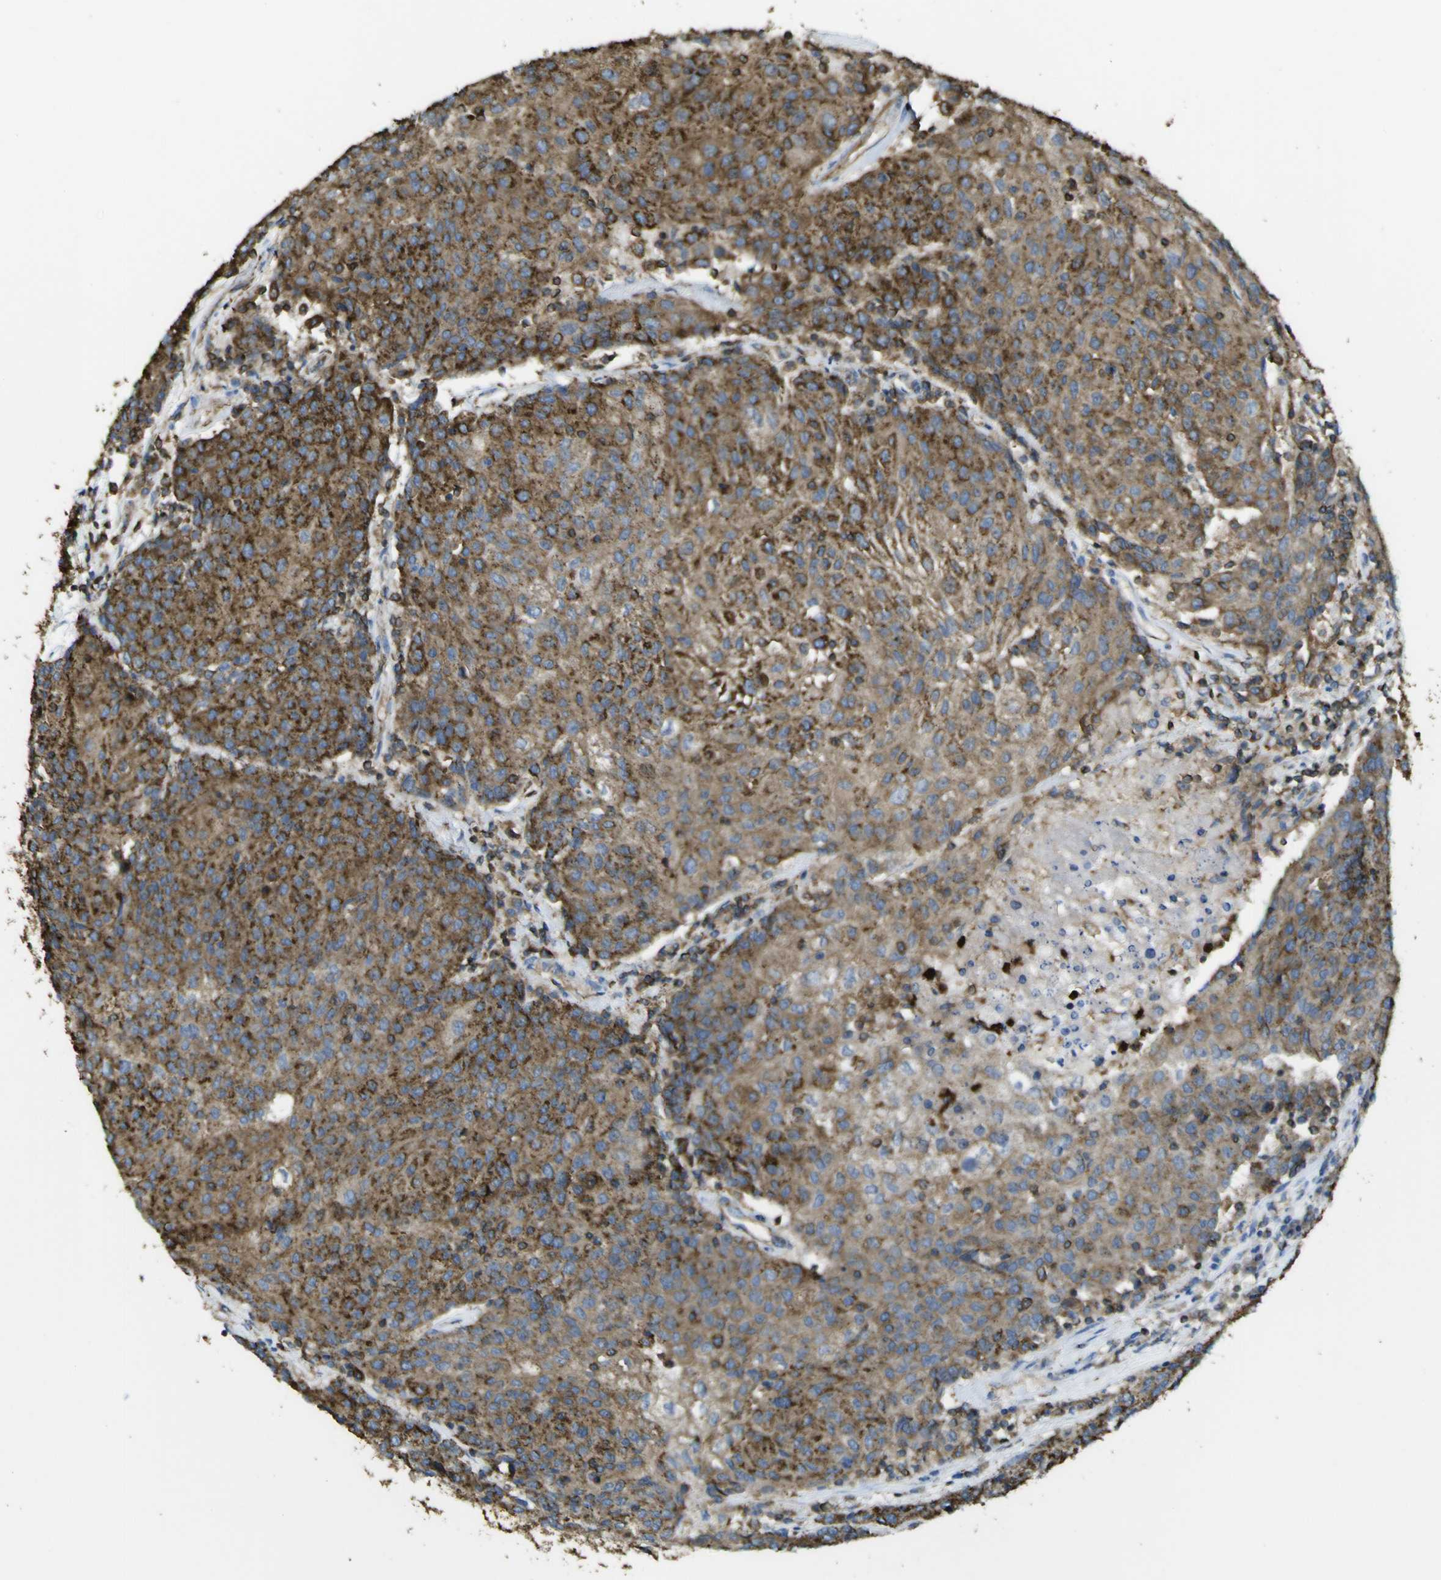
{"staining": {"intensity": "strong", "quantity": ">75%", "location": "cytoplasmic/membranous"}, "tissue": "urothelial cancer", "cell_type": "Tumor cells", "image_type": "cancer", "snomed": [{"axis": "morphology", "description": "Urothelial carcinoma, High grade"}, {"axis": "topography", "description": "Urinary bladder"}], "caption": "Tumor cells display high levels of strong cytoplasmic/membranous staining in about >75% of cells in human urothelial carcinoma (high-grade).", "gene": "ACSL3", "patient": {"sex": "female", "age": 85}}